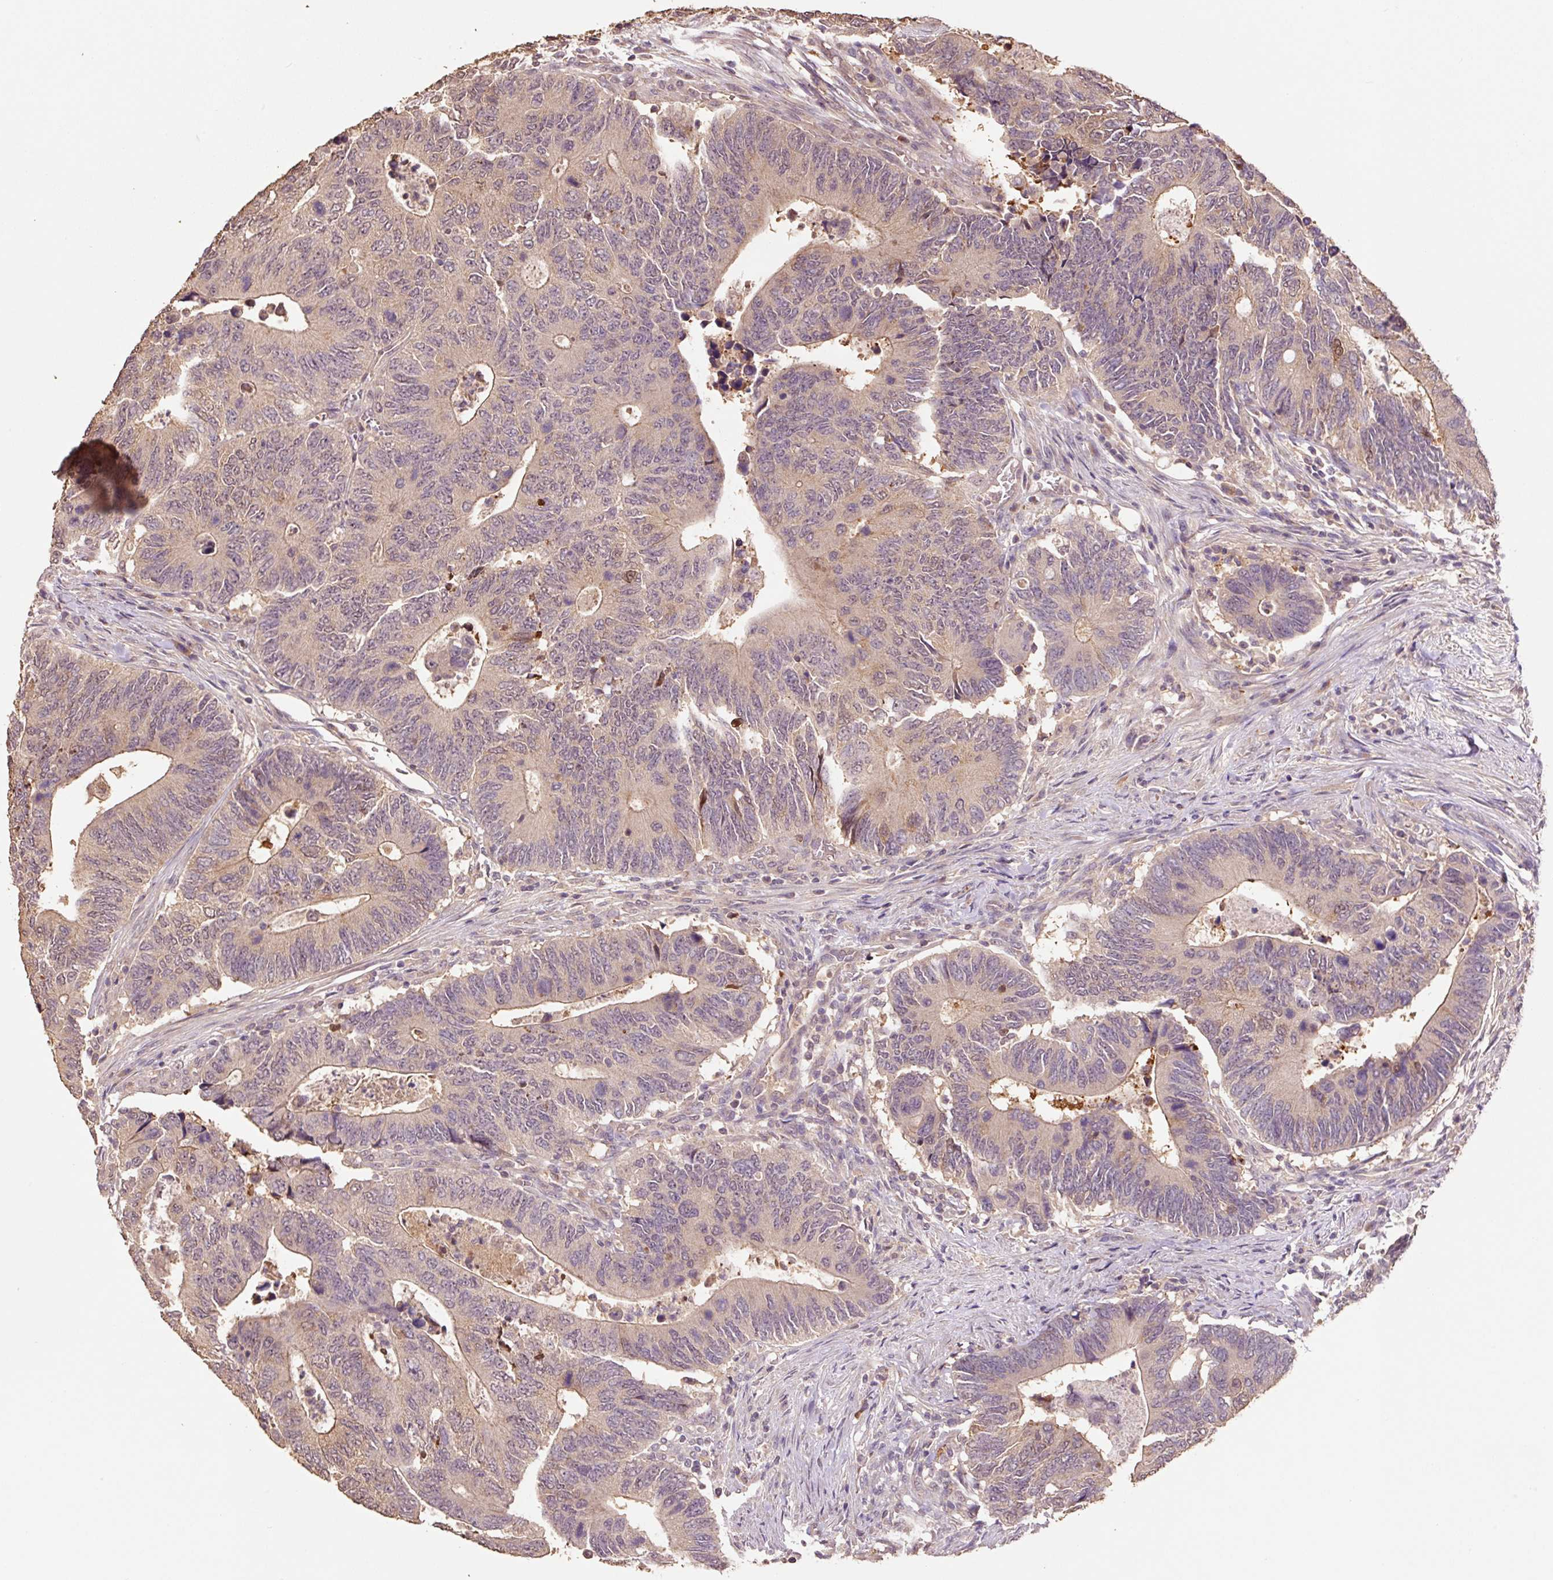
{"staining": {"intensity": "weak", "quantity": ">75%", "location": "cytoplasmic/membranous,nuclear"}, "tissue": "colorectal cancer", "cell_type": "Tumor cells", "image_type": "cancer", "snomed": [{"axis": "morphology", "description": "Adenocarcinoma, NOS"}, {"axis": "topography", "description": "Colon"}], "caption": "Brown immunohistochemical staining in human colorectal cancer (adenocarcinoma) displays weak cytoplasmic/membranous and nuclear expression in about >75% of tumor cells. (Stains: DAB in brown, nuclei in blue, Microscopy: brightfield microscopy at high magnification).", "gene": "HERC2", "patient": {"sex": "male", "age": 87}}